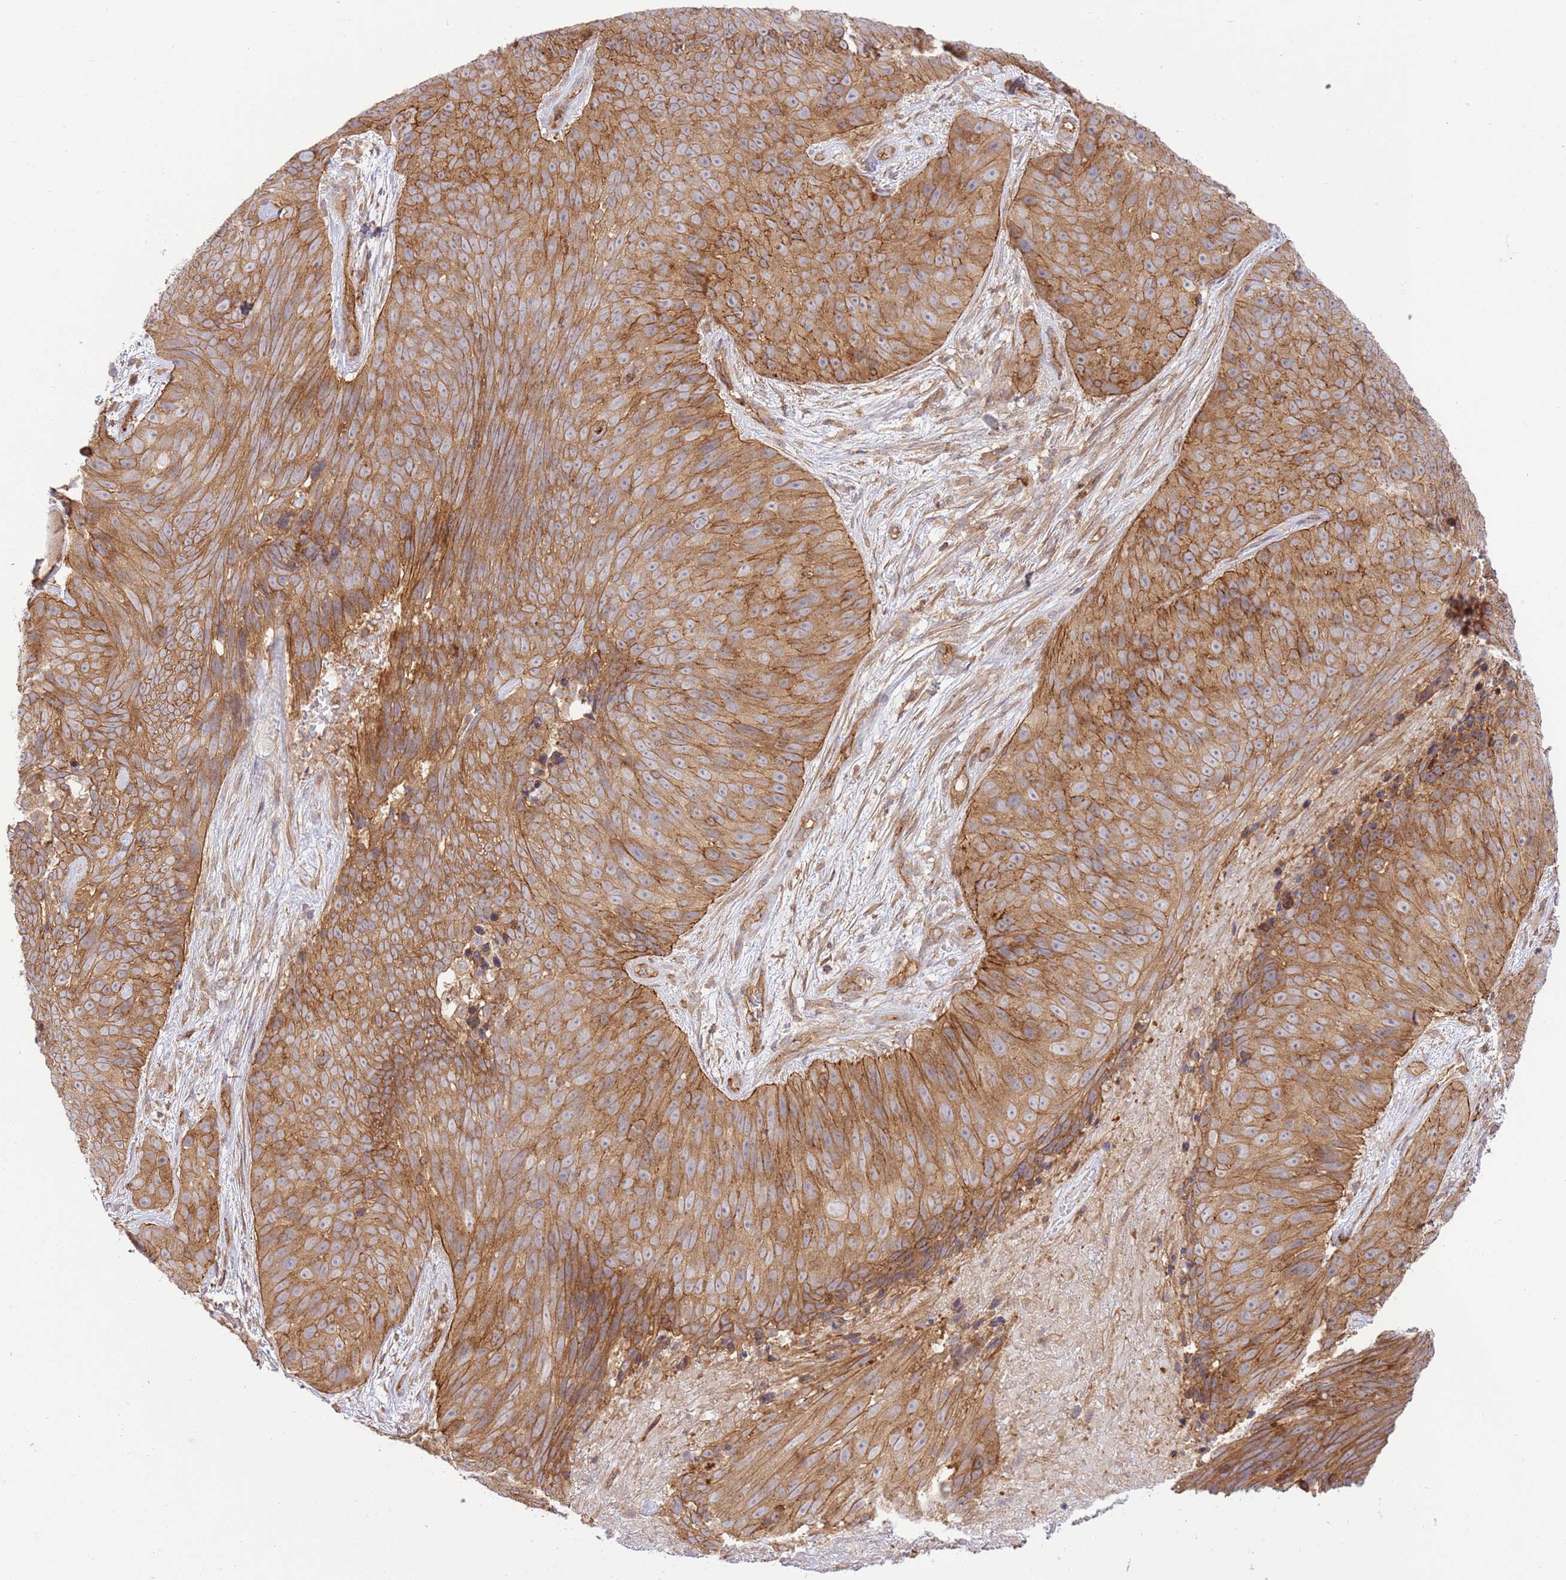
{"staining": {"intensity": "strong", "quantity": ">75%", "location": "cytoplasmic/membranous"}, "tissue": "skin cancer", "cell_type": "Tumor cells", "image_type": "cancer", "snomed": [{"axis": "morphology", "description": "Squamous cell carcinoma, NOS"}, {"axis": "topography", "description": "Skin"}], "caption": "This photomicrograph demonstrates squamous cell carcinoma (skin) stained with immunohistochemistry to label a protein in brown. The cytoplasmic/membranous of tumor cells show strong positivity for the protein. Nuclei are counter-stained blue.", "gene": "EFCAB8", "patient": {"sex": "female", "age": 87}}